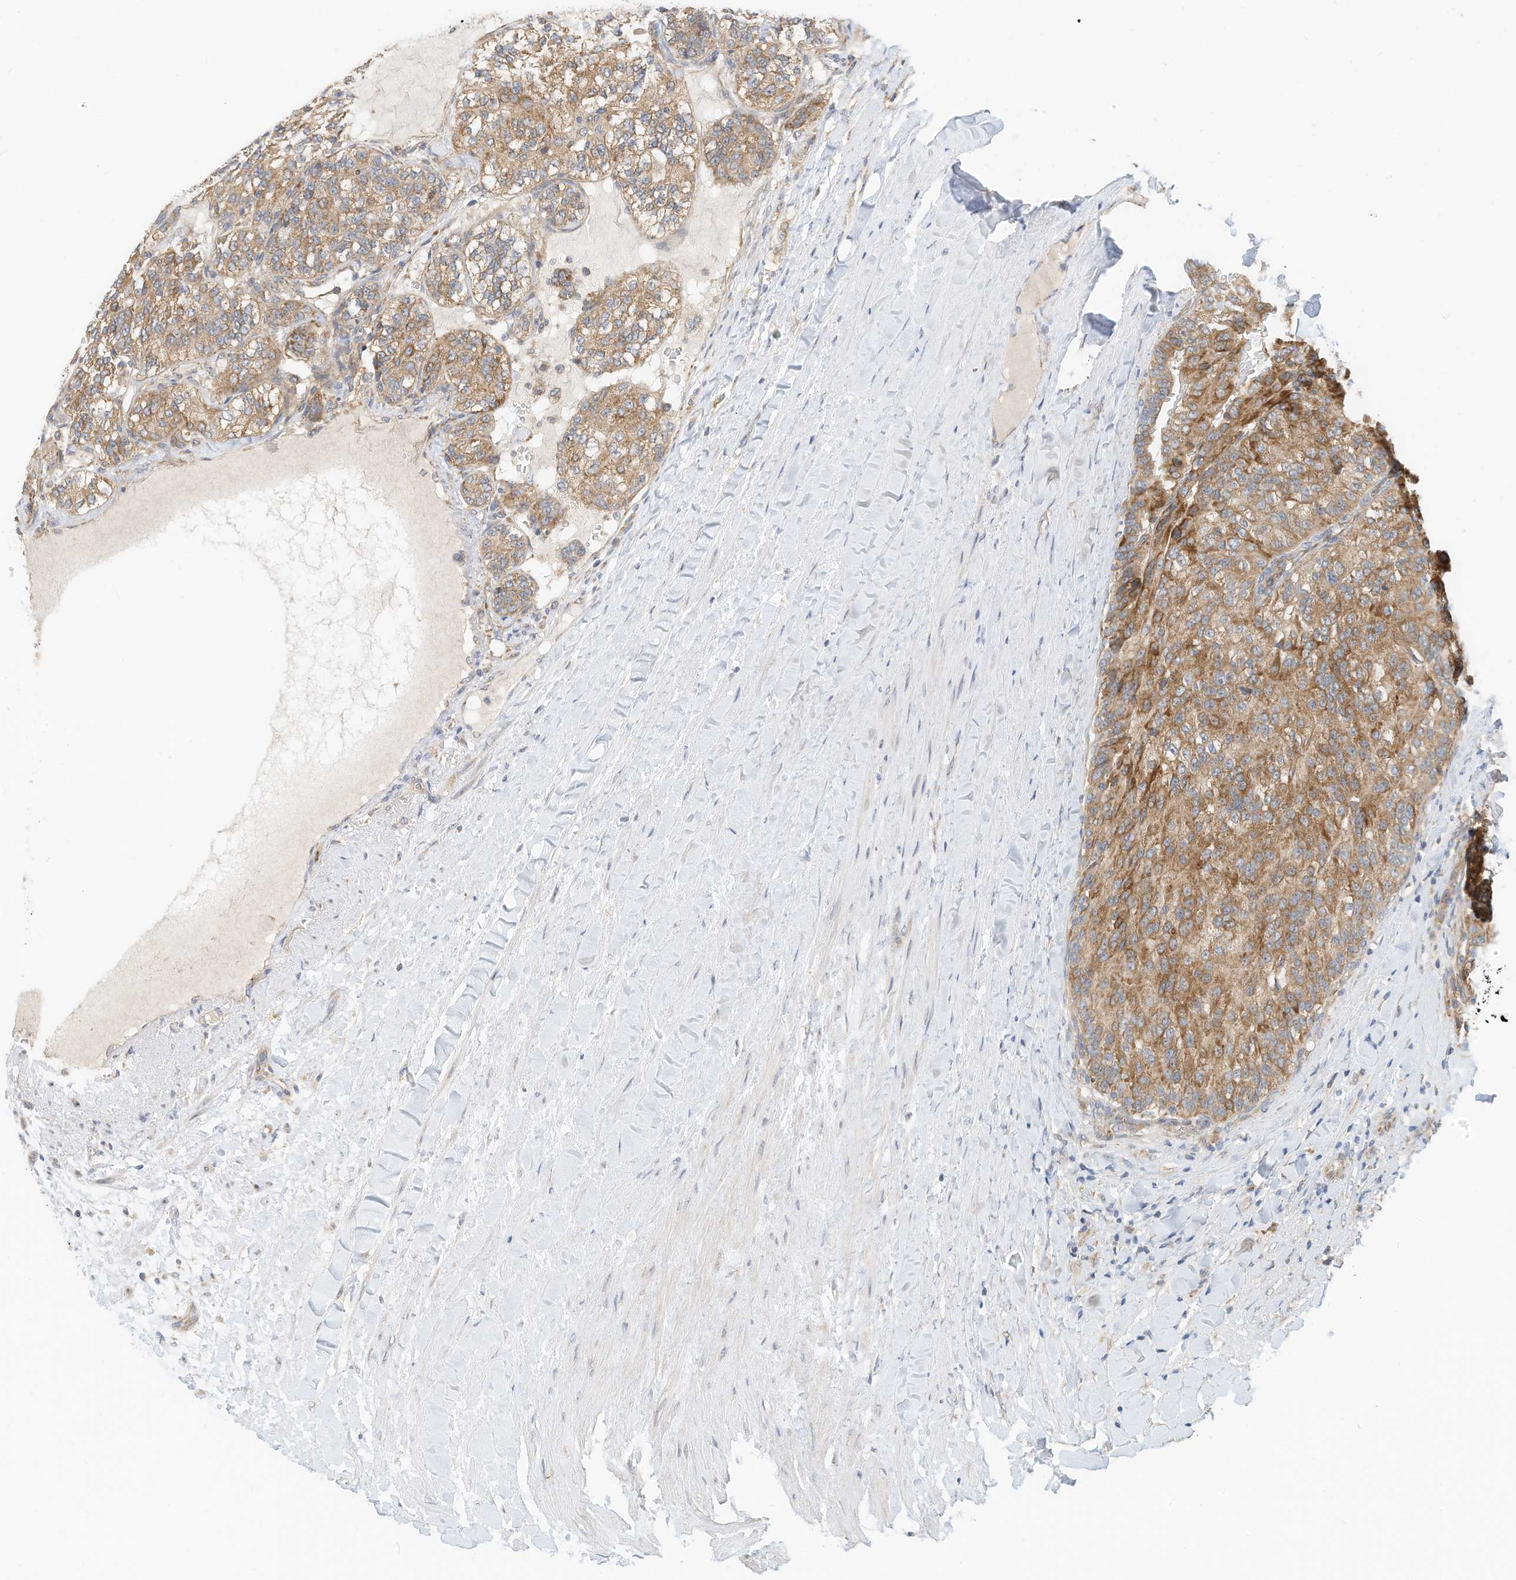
{"staining": {"intensity": "moderate", "quantity": ">75%", "location": "cytoplasmic/membranous"}, "tissue": "renal cancer", "cell_type": "Tumor cells", "image_type": "cancer", "snomed": [{"axis": "morphology", "description": "Adenocarcinoma, NOS"}, {"axis": "topography", "description": "Kidney"}], "caption": "Immunohistochemical staining of renal cancer shows moderate cytoplasmic/membranous protein positivity in about >75% of tumor cells.", "gene": "METTL6", "patient": {"sex": "female", "age": 63}}